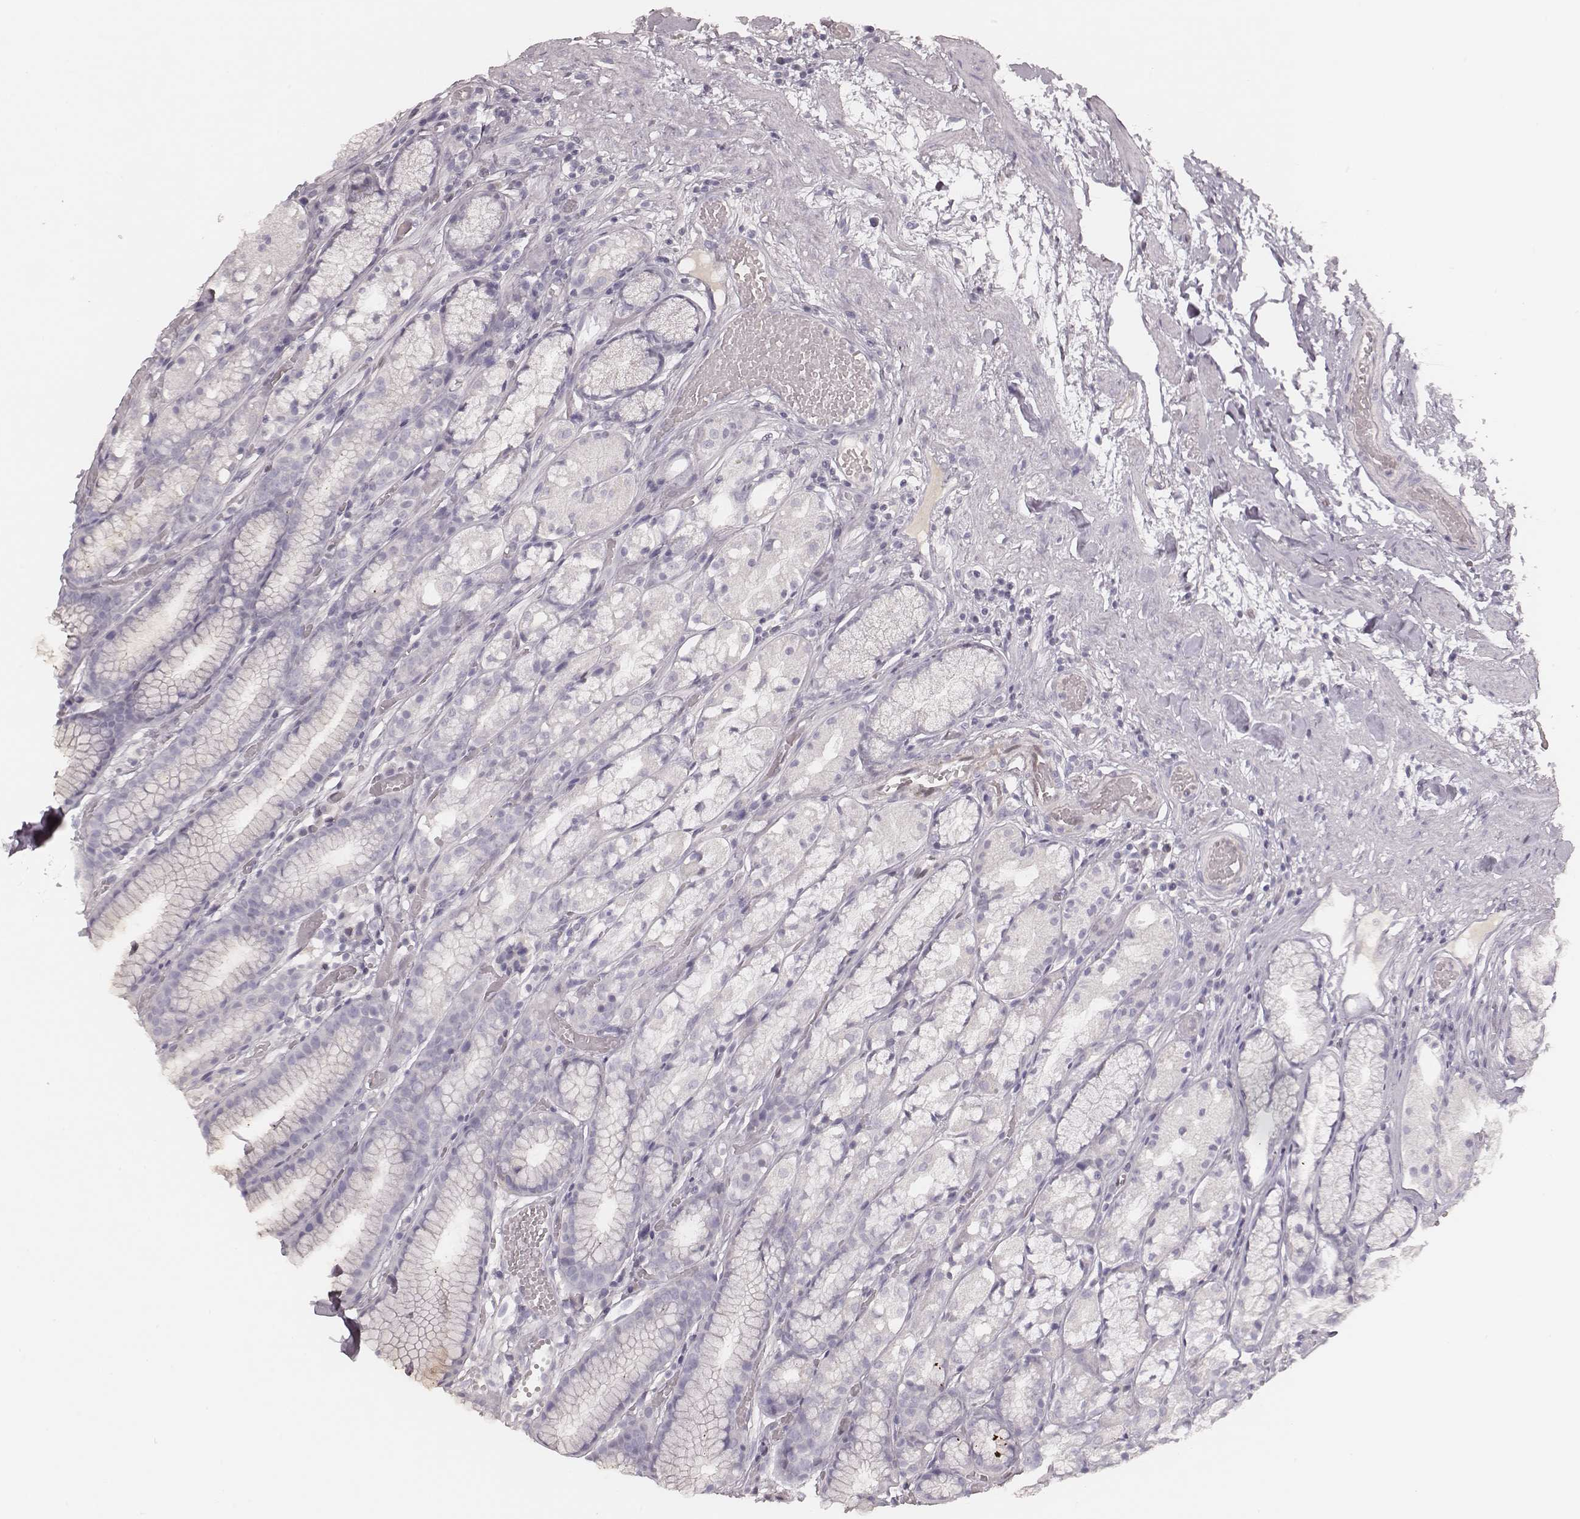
{"staining": {"intensity": "negative", "quantity": "none", "location": "none"}, "tissue": "stomach", "cell_type": "Glandular cells", "image_type": "normal", "snomed": [{"axis": "morphology", "description": "Normal tissue, NOS"}, {"axis": "topography", "description": "Stomach"}], "caption": "Glandular cells show no significant expression in benign stomach.", "gene": "MSX1", "patient": {"sex": "male", "age": 70}}